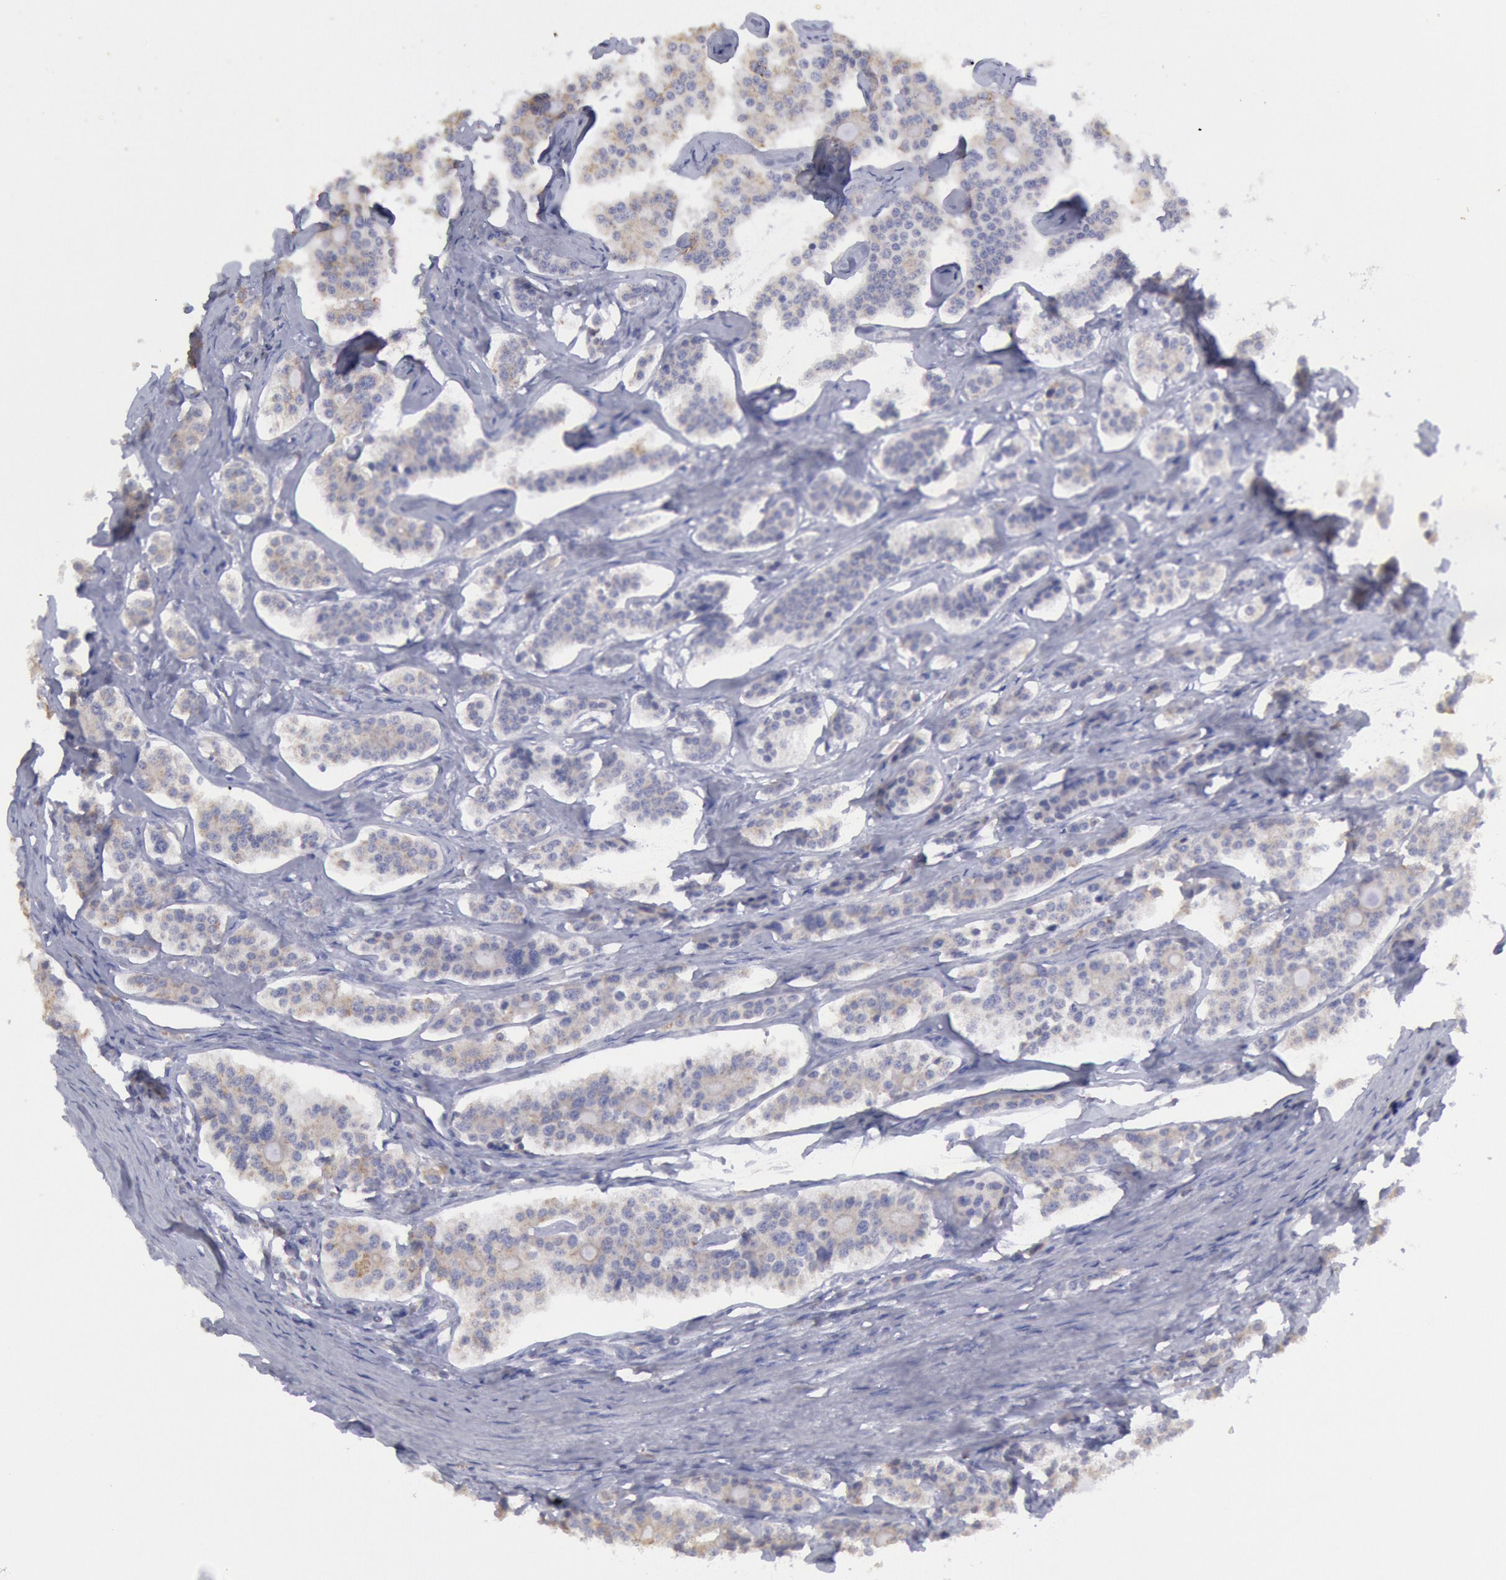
{"staining": {"intensity": "negative", "quantity": "none", "location": "none"}, "tissue": "carcinoid", "cell_type": "Tumor cells", "image_type": "cancer", "snomed": [{"axis": "morphology", "description": "Carcinoid, malignant, NOS"}, {"axis": "topography", "description": "Small intestine"}], "caption": "High magnification brightfield microscopy of carcinoid stained with DAB (brown) and counterstained with hematoxylin (blue): tumor cells show no significant positivity.", "gene": "MYH7", "patient": {"sex": "male", "age": 63}}